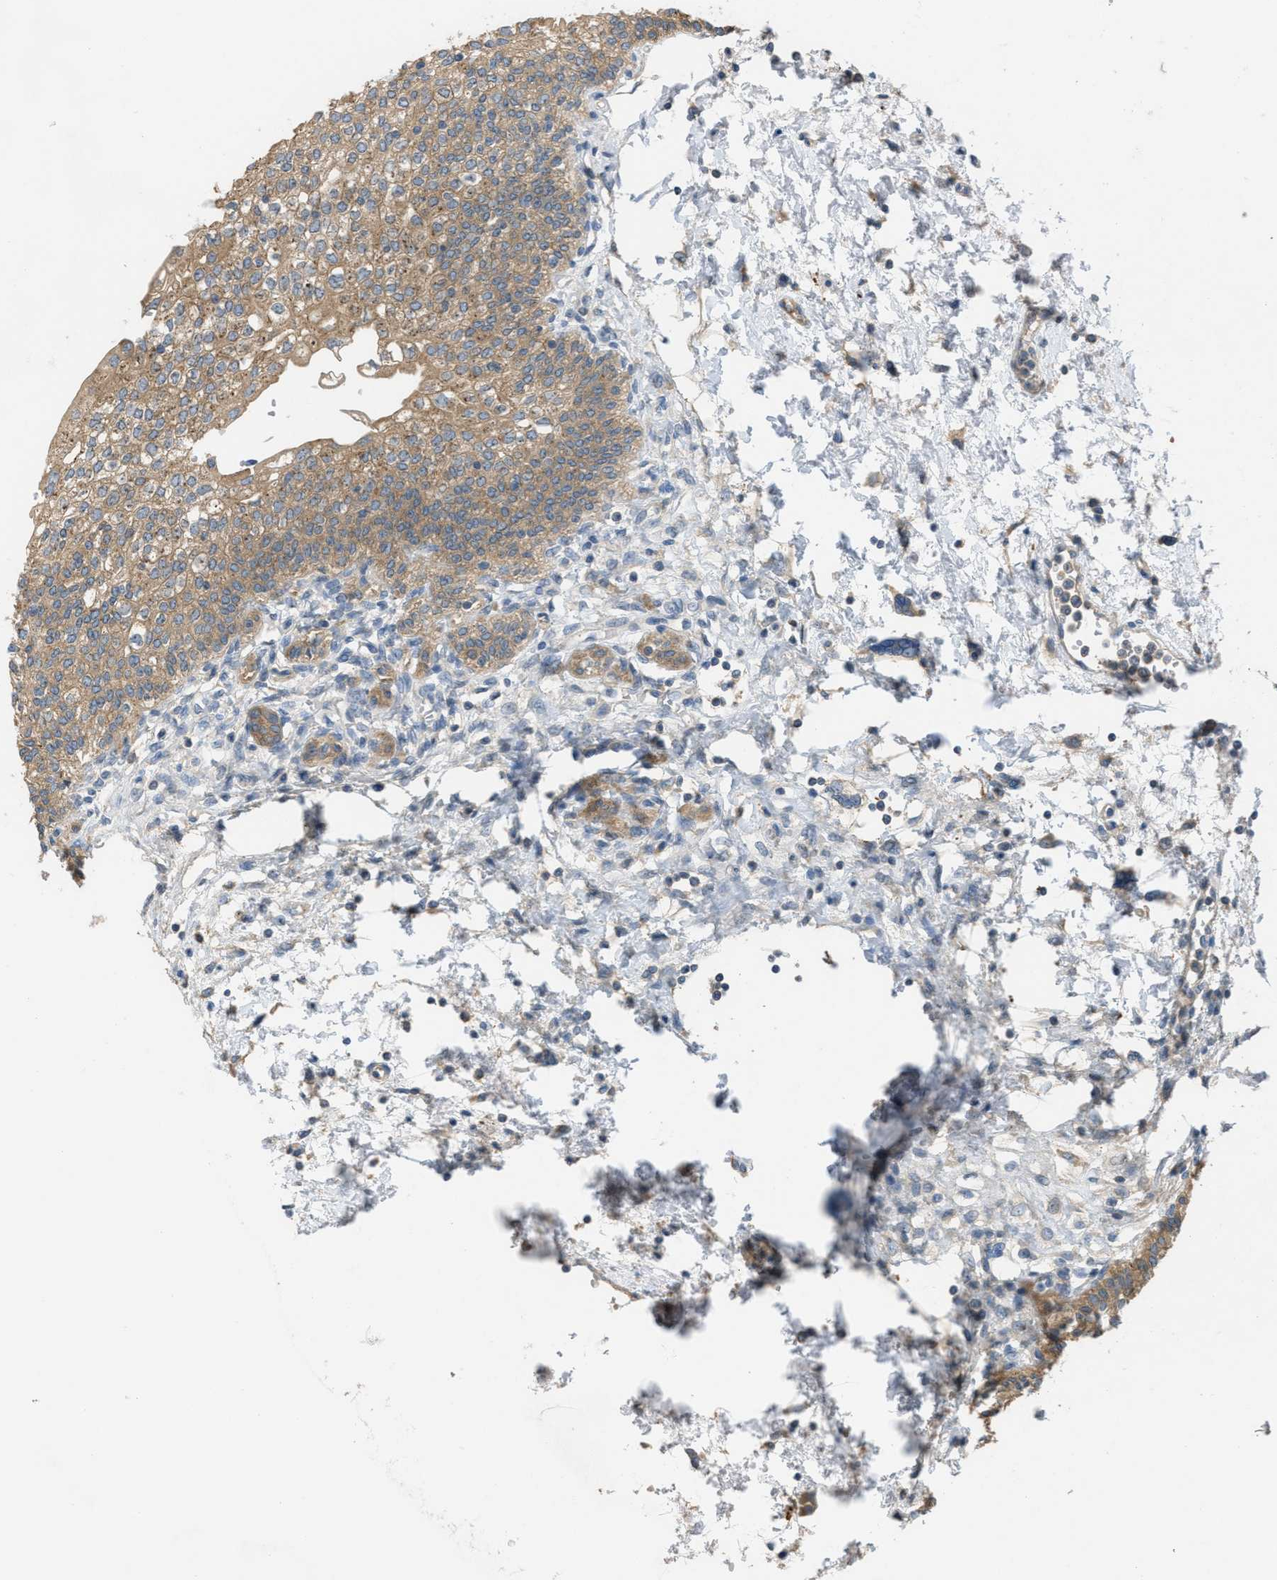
{"staining": {"intensity": "moderate", "quantity": ">75%", "location": "cytoplasmic/membranous"}, "tissue": "urinary bladder", "cell_type": "Urothelial cells", "image_type": "normal", "snomed": [{"axis": "morphology", "description": "Normal tissue, NOS"}, {"axis": "topography", "description": "Urinary bladder"}], "caption": "The image demonstrates immunohistochemical staining of unremarkable urinary bladder. There is moderate cytoplasmic/membranous positivity is identified in about >75% of urothelial cells.", "gene": "UBA5", "patient": {"sex": "male", "age": 55}}